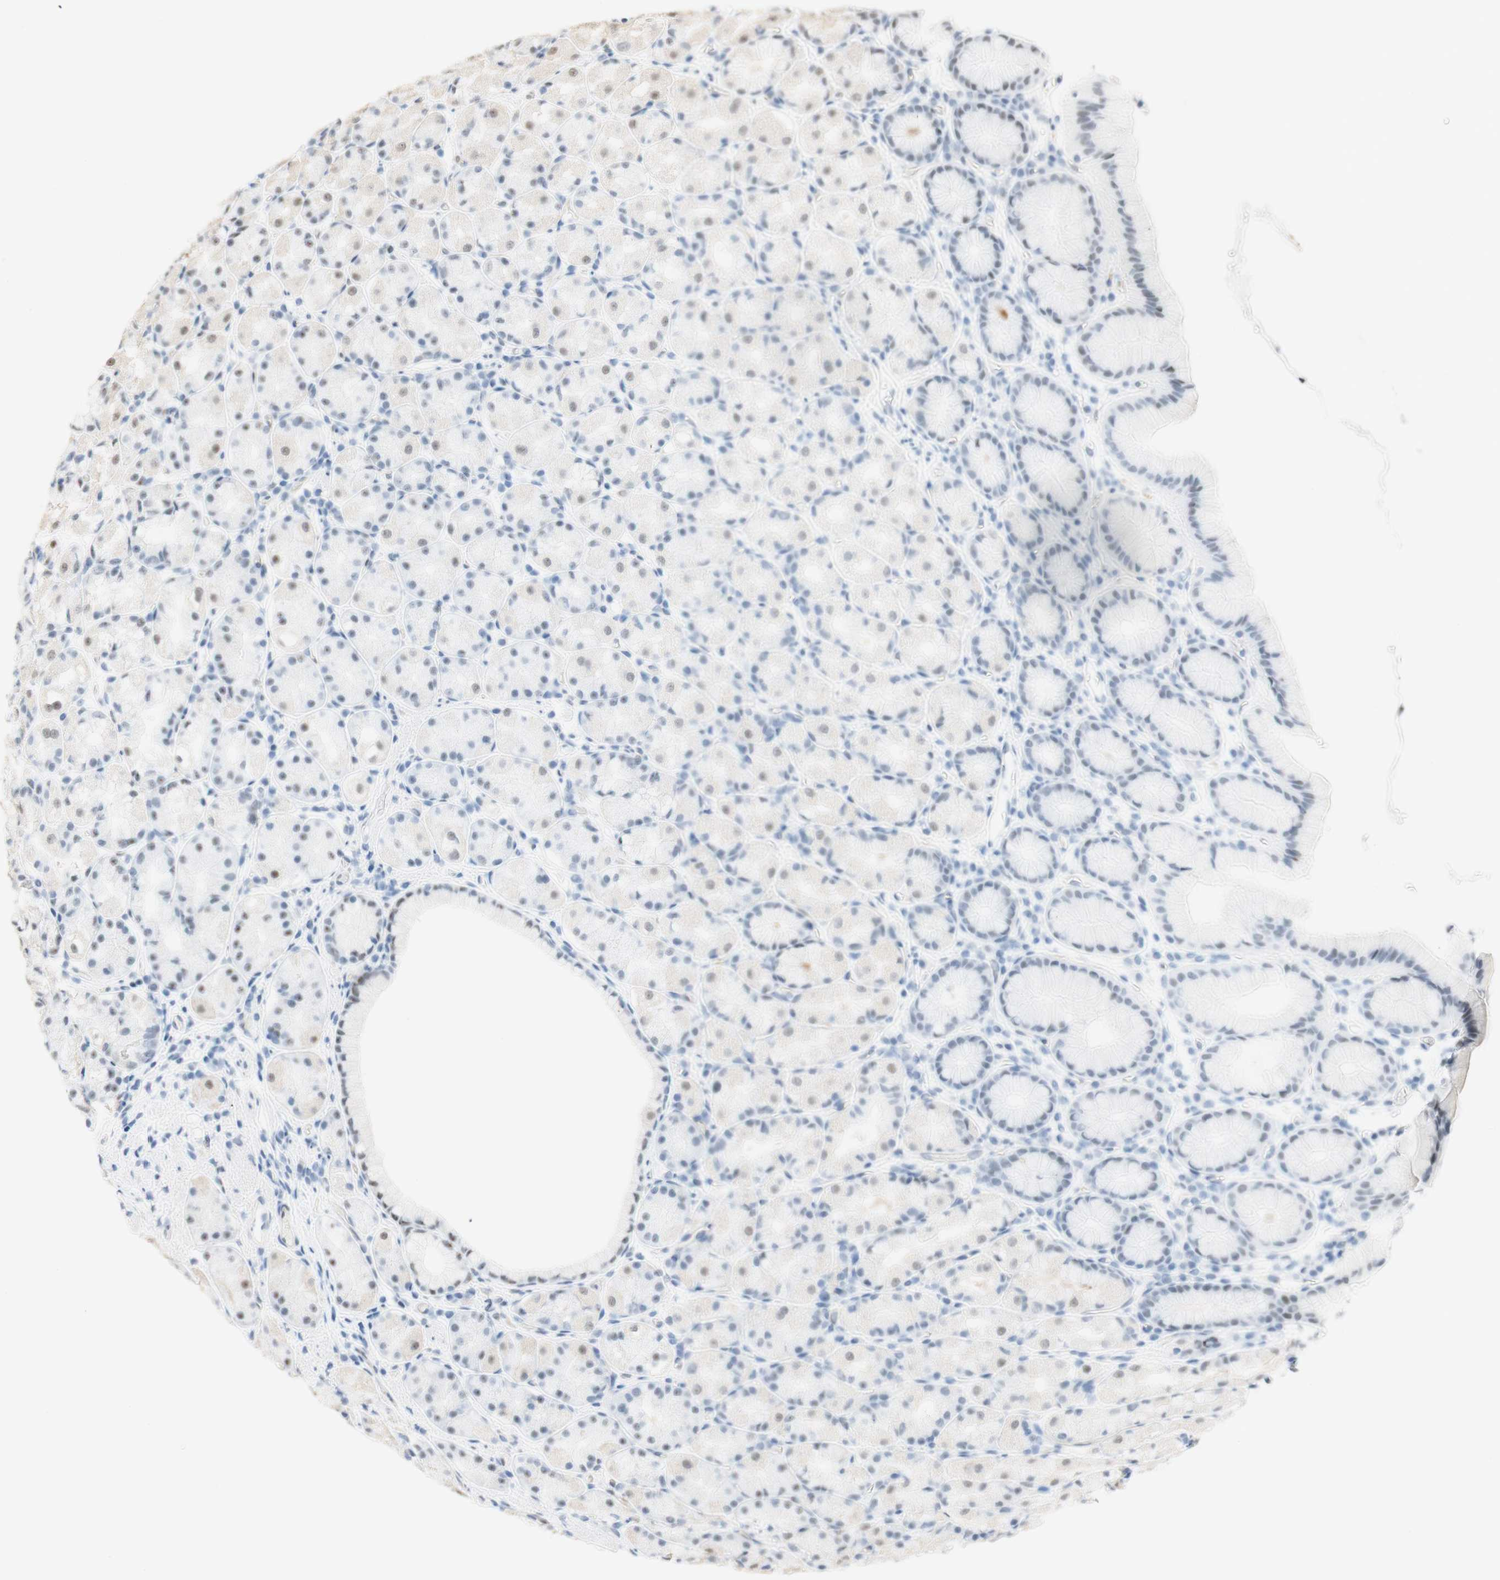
{"staining": {"intensity": "weak", "quantity": "<25%", "location": "nuclear"}, "tissue": "stomach", "cell_type": "Glandular cells", "image_type": "normal", "snomed": [{"axis": "morphology", "description": "Normal tissue, NOS"}, {"axis": "topography", "description": "Stomach, upper"}], "caption": "Glandular cells show no significant positivity in normal stomach. The staining was performed using DAB to visualize the protein expression in brown, while the nuclei were stained in blue with hematoxylin (Magnification: 20x).", "gene": "SAP18", "patient": {"sex": "male", "age": 68}}